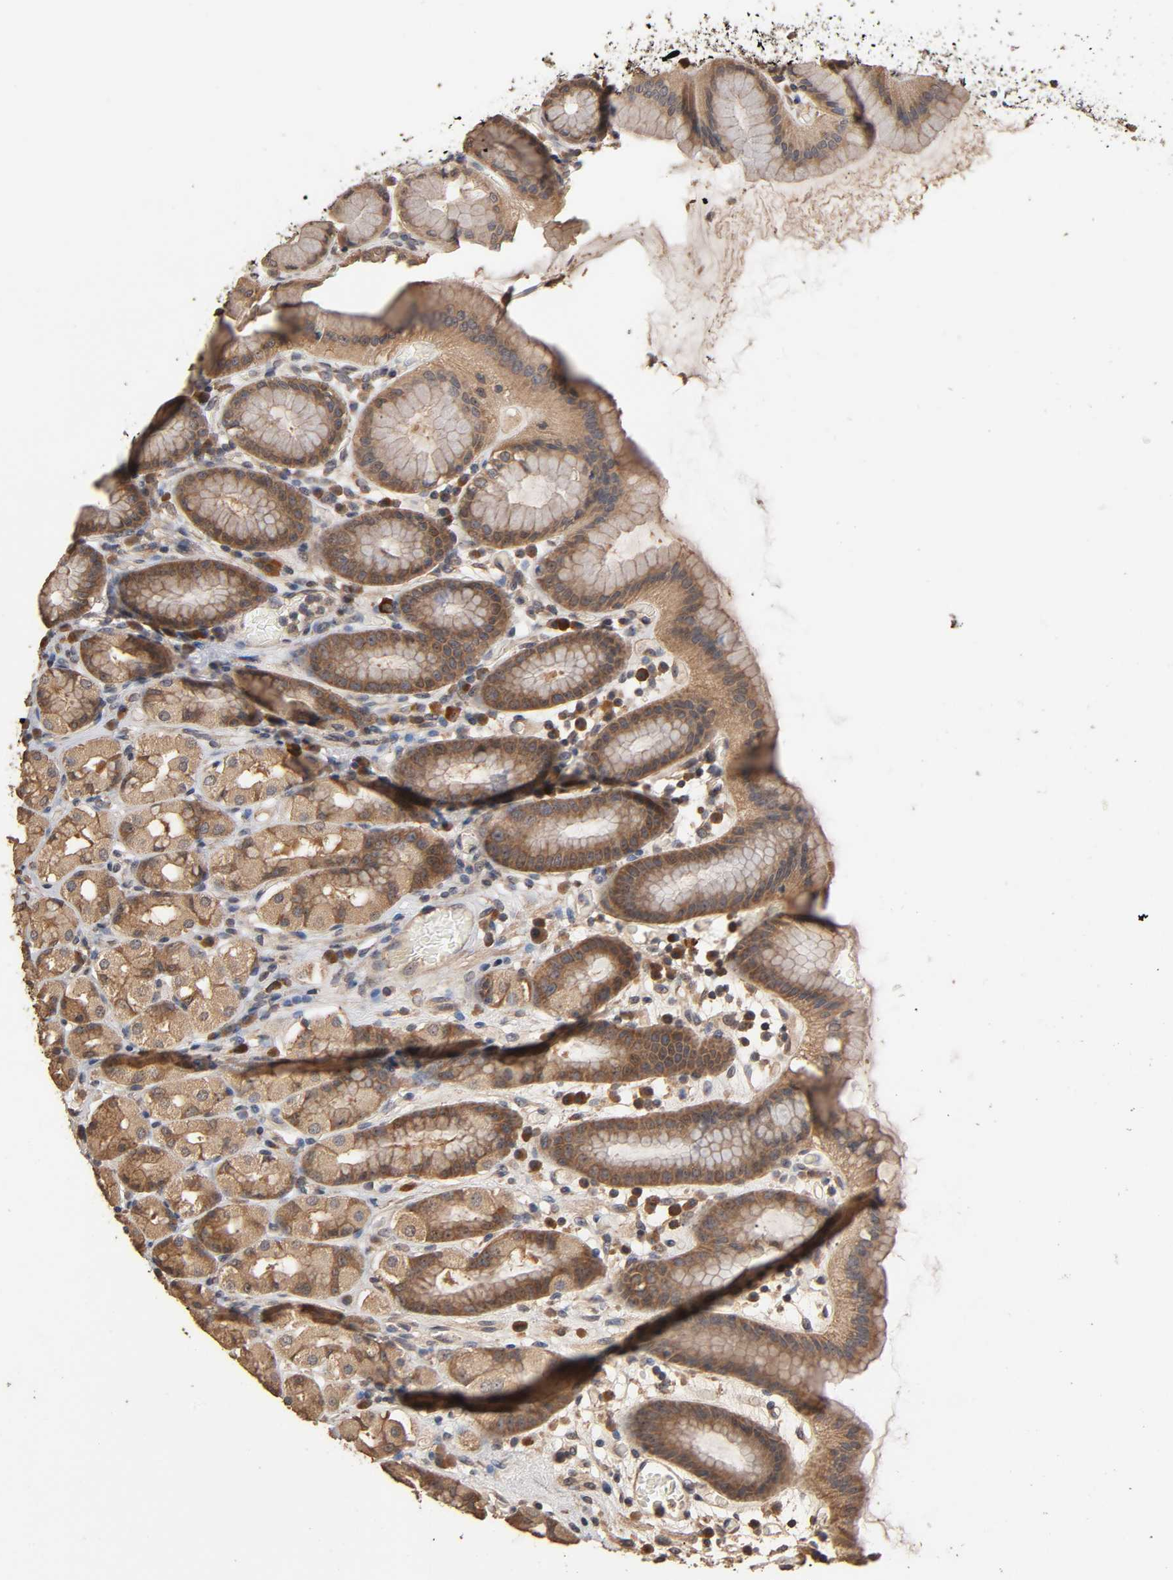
{"staining": {"intensity": "moderate", "quantity": ">75%", "location": "cytoplasmic/membranous"}, "tissue": "stomach", "cell_type": "Glandular cells", "image_type": "normal", "snomed": [{"axis": "morphology", "description": "Normal tissue, NOS"}, {"axis": "topography", "description": "Stomach, upper"}], "caption": "Immunohistochemical staining of unremarkable stomach displays moderate cytoplasmic/membranous protein expression in approximately >75% of glandular cells. (IHC, brightfield microscopy, high magnification).", "gene": "ARHGEF7", "patient": {"sex": "male", "age": 68}}